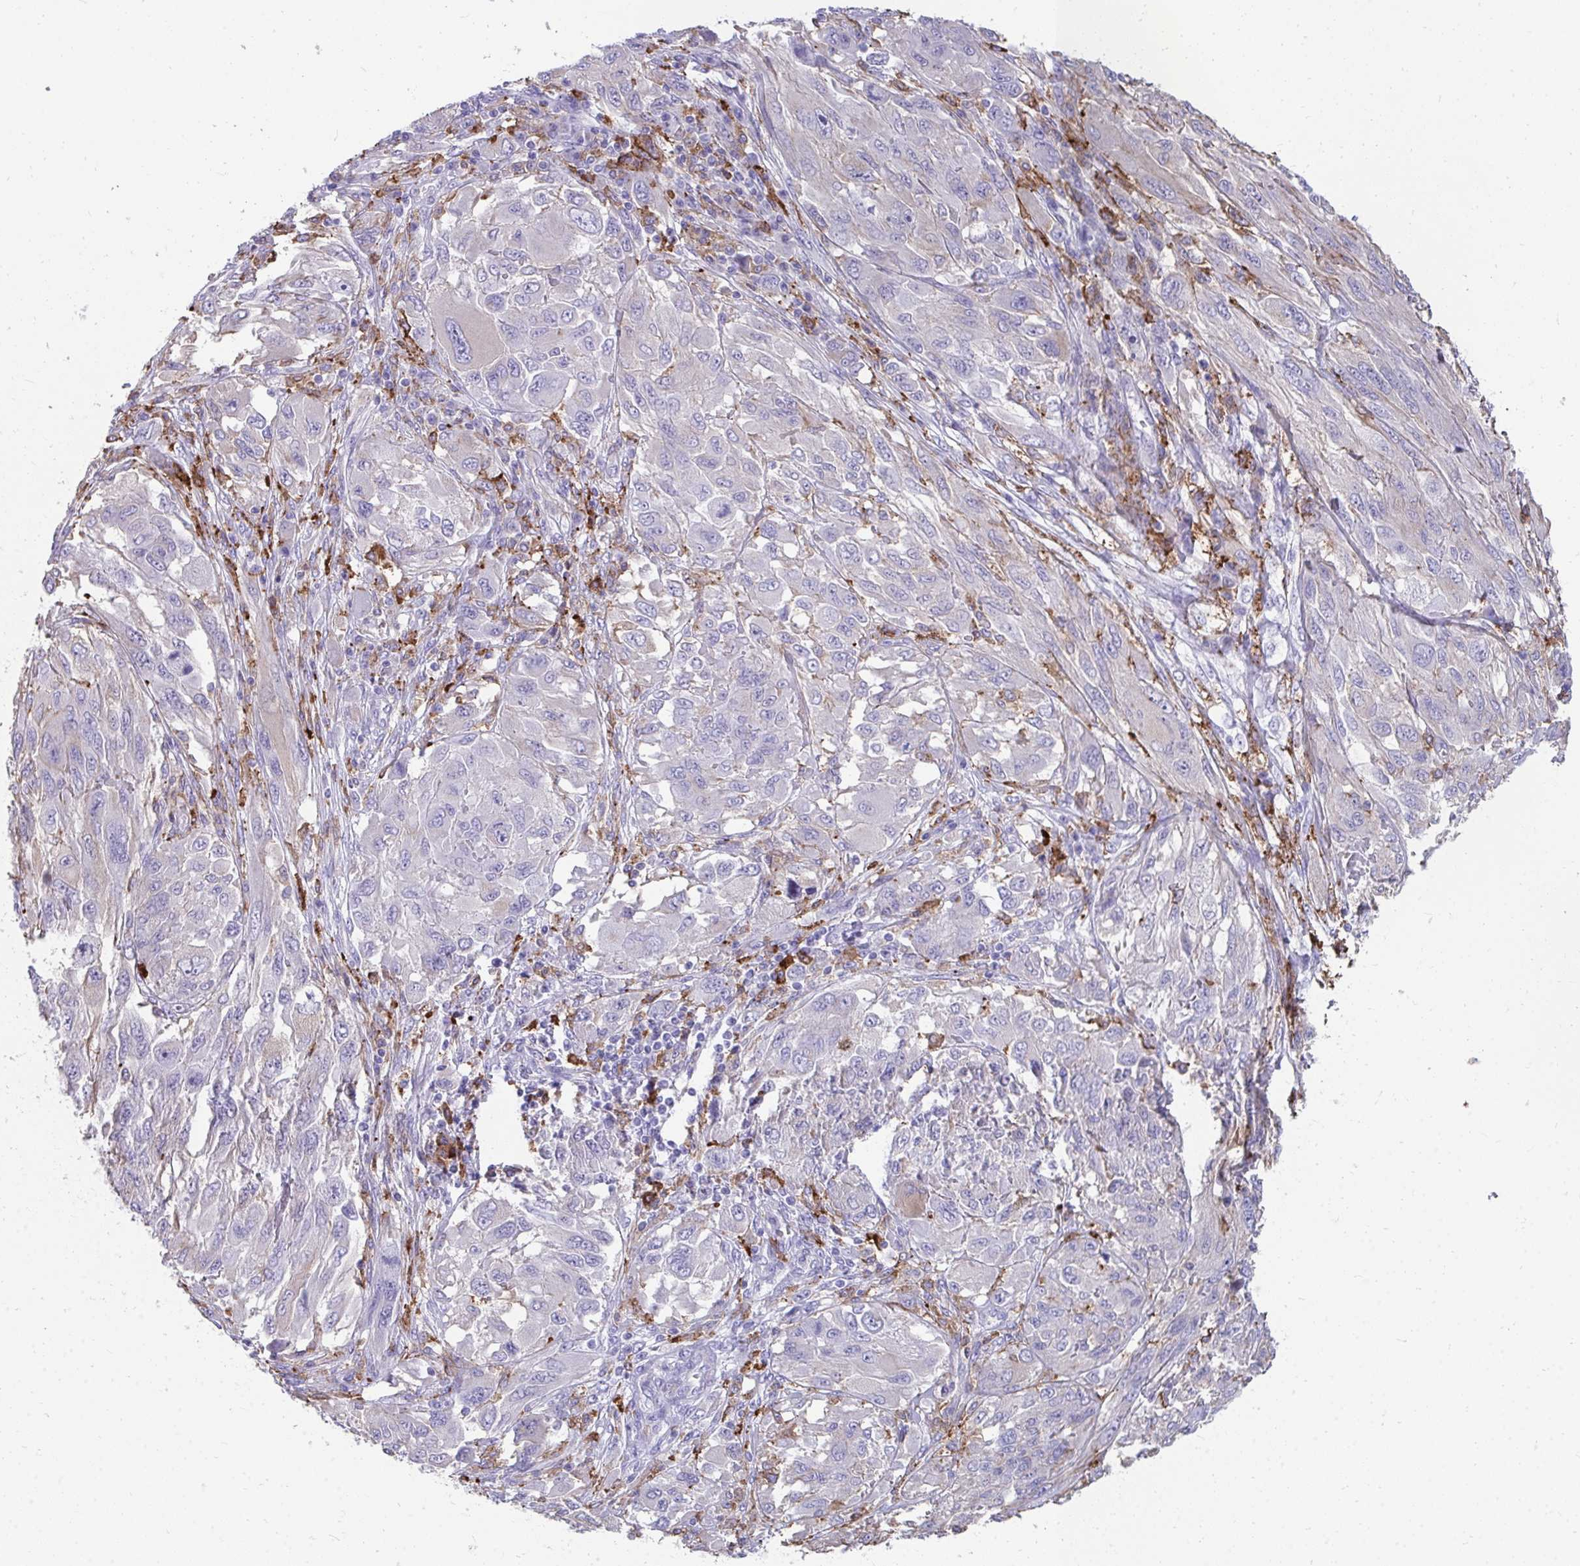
{"staining": {"intensity": "negative", "quantity": "none", "location": "none"}, "tissue": "melanoma", "cell_type": "Tumor cells", "image_type": "cancer", "snomed": [{"axis": "morphology", "description": "Malignant melanoma, NOS"}, {"axis": "topography", "description": "Skin"}], "caption": "Protein analysis of malignant melanoma demonstrates no significant expression in tumor cells.", "gene": "CD163", "patient": {"sex": "female", "age": 91}}